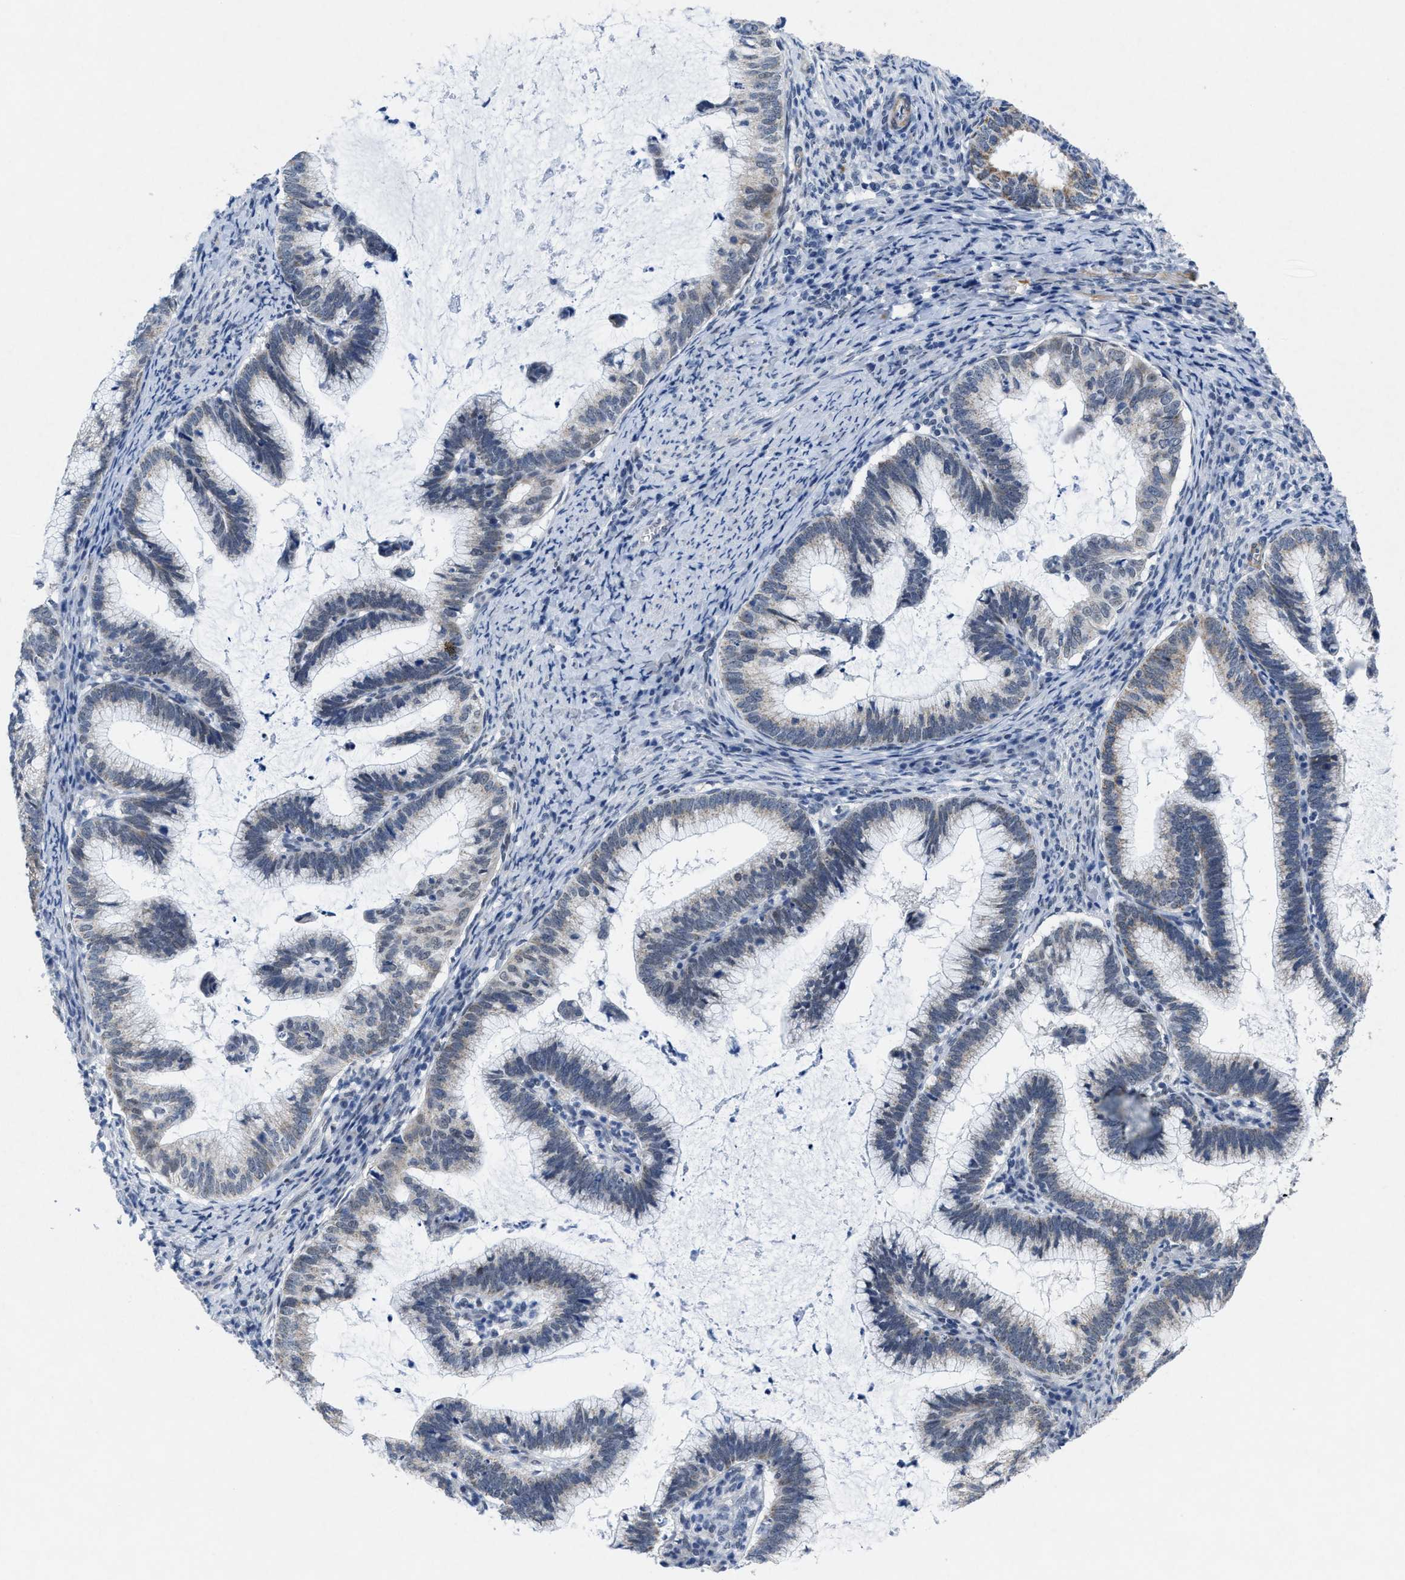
{"staining": {"intensity": "weak", "quantity": "<25%", "location": "cytoplasmic/membranous"}, "tissue": "cervical cancer", "cell_type": "Tumor cells", "image_type": "cancer", "snomed": [{"axis": "morphology", "description": "Adenocarcinoma, NOS"}, {"axis": "topography", "description": "Cervix"}], "caption": "Tumor cells are negative for brown protein staining in cervical adenocarcinoma.", "gene": "ID3", "patient": {"sex": "female", "age": 36}}